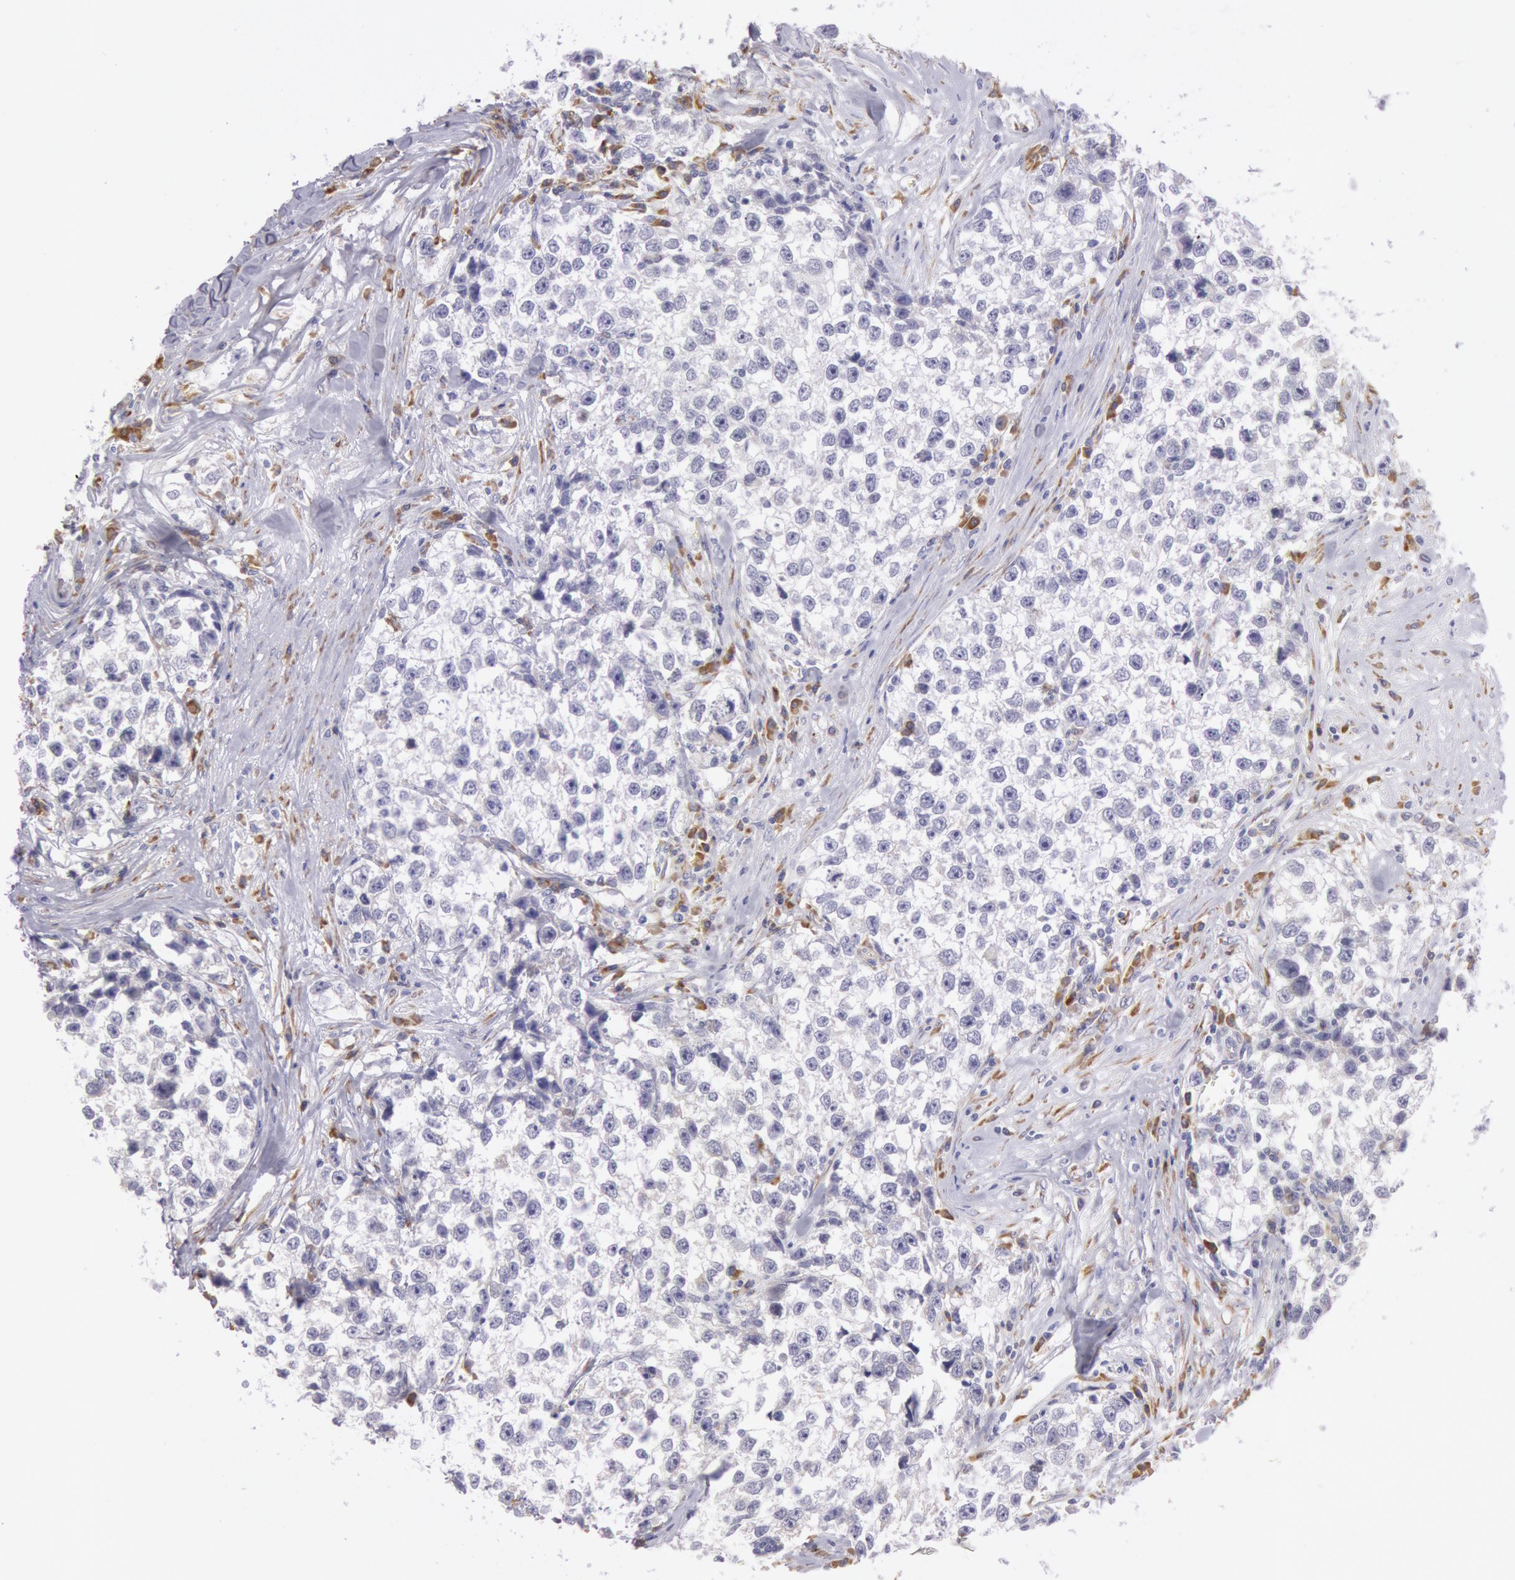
{"staining": {"intensity": "strong", "quantity": "<25%", "location": "cytoplasmic/membranous"}, "tissue": "testis cancer", "cell_type": "Tumor cells", "image_type": "cancer", "snomed": [{"axis": "morphology", "description": "Seminoma, NOS"}, {"axis": "morphology", "description": "Carcinoma, Embryonal, NOS"}, {"axis": "topography", "description": "Testis"}], "caption": "A micrograph of testis cancer stained for a protein shows strong cytoplasmic/membranous brown staining in tumor cells.", "gene": "CIDEB", "patient": {"sex": "male", "age": 30}}